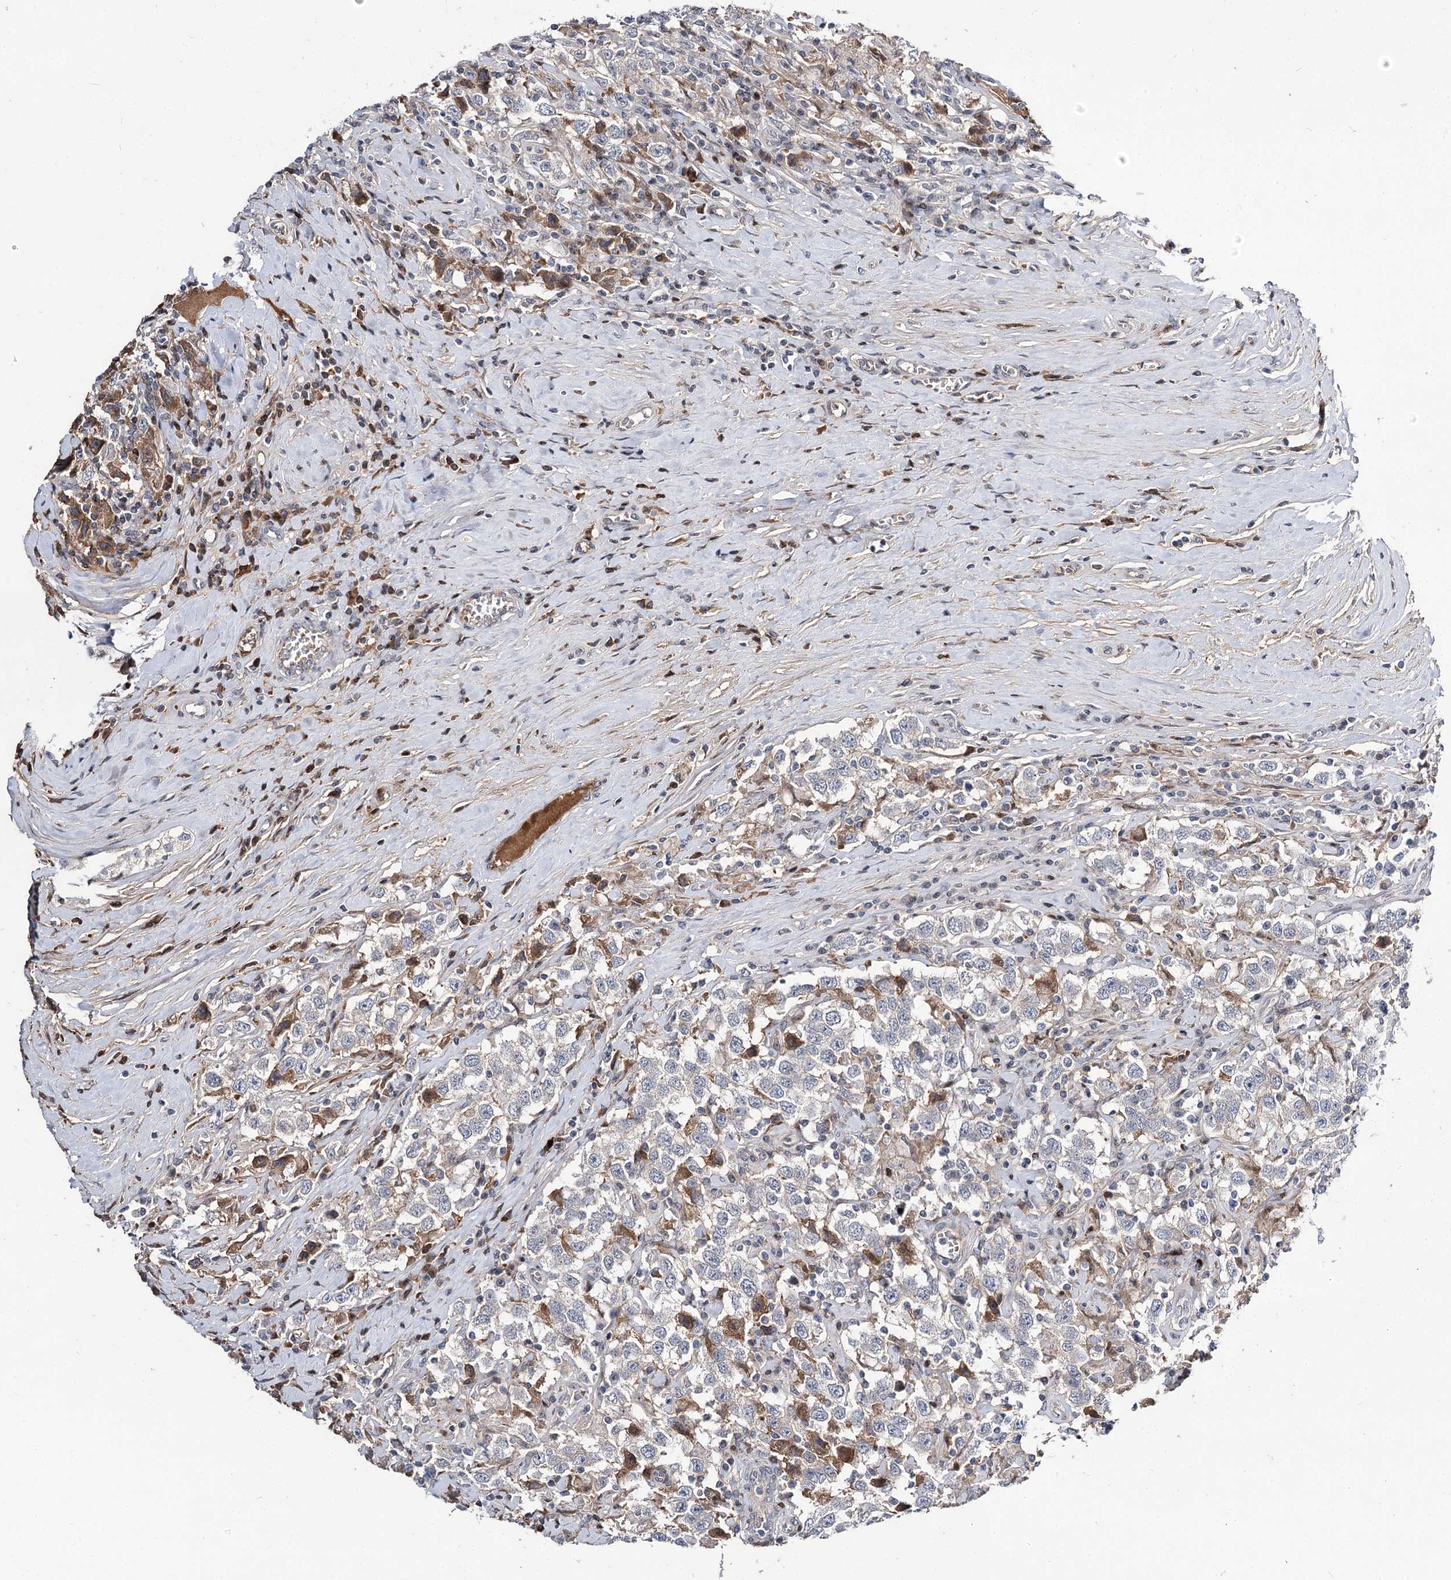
{"staining": {"intensity": "negative", "quantity": "none", "location": "none"}, "tissue": "testis cancer", "cell_type": "Tumor cells", "image_type": "cancer", "snomed": [{"axis": "morphology", "description": "Seminoma, NOS"}, {"axis": "topography", "description": "Testis"}], "caption": "Immunohistochemistry micrograph of neoplastic tissue: human seminoma (testis) stained with DAB shows no significant protein expression in tumor cells.", "gene": "ITFG2", "patient": {"sex": "male", "age": 41}}